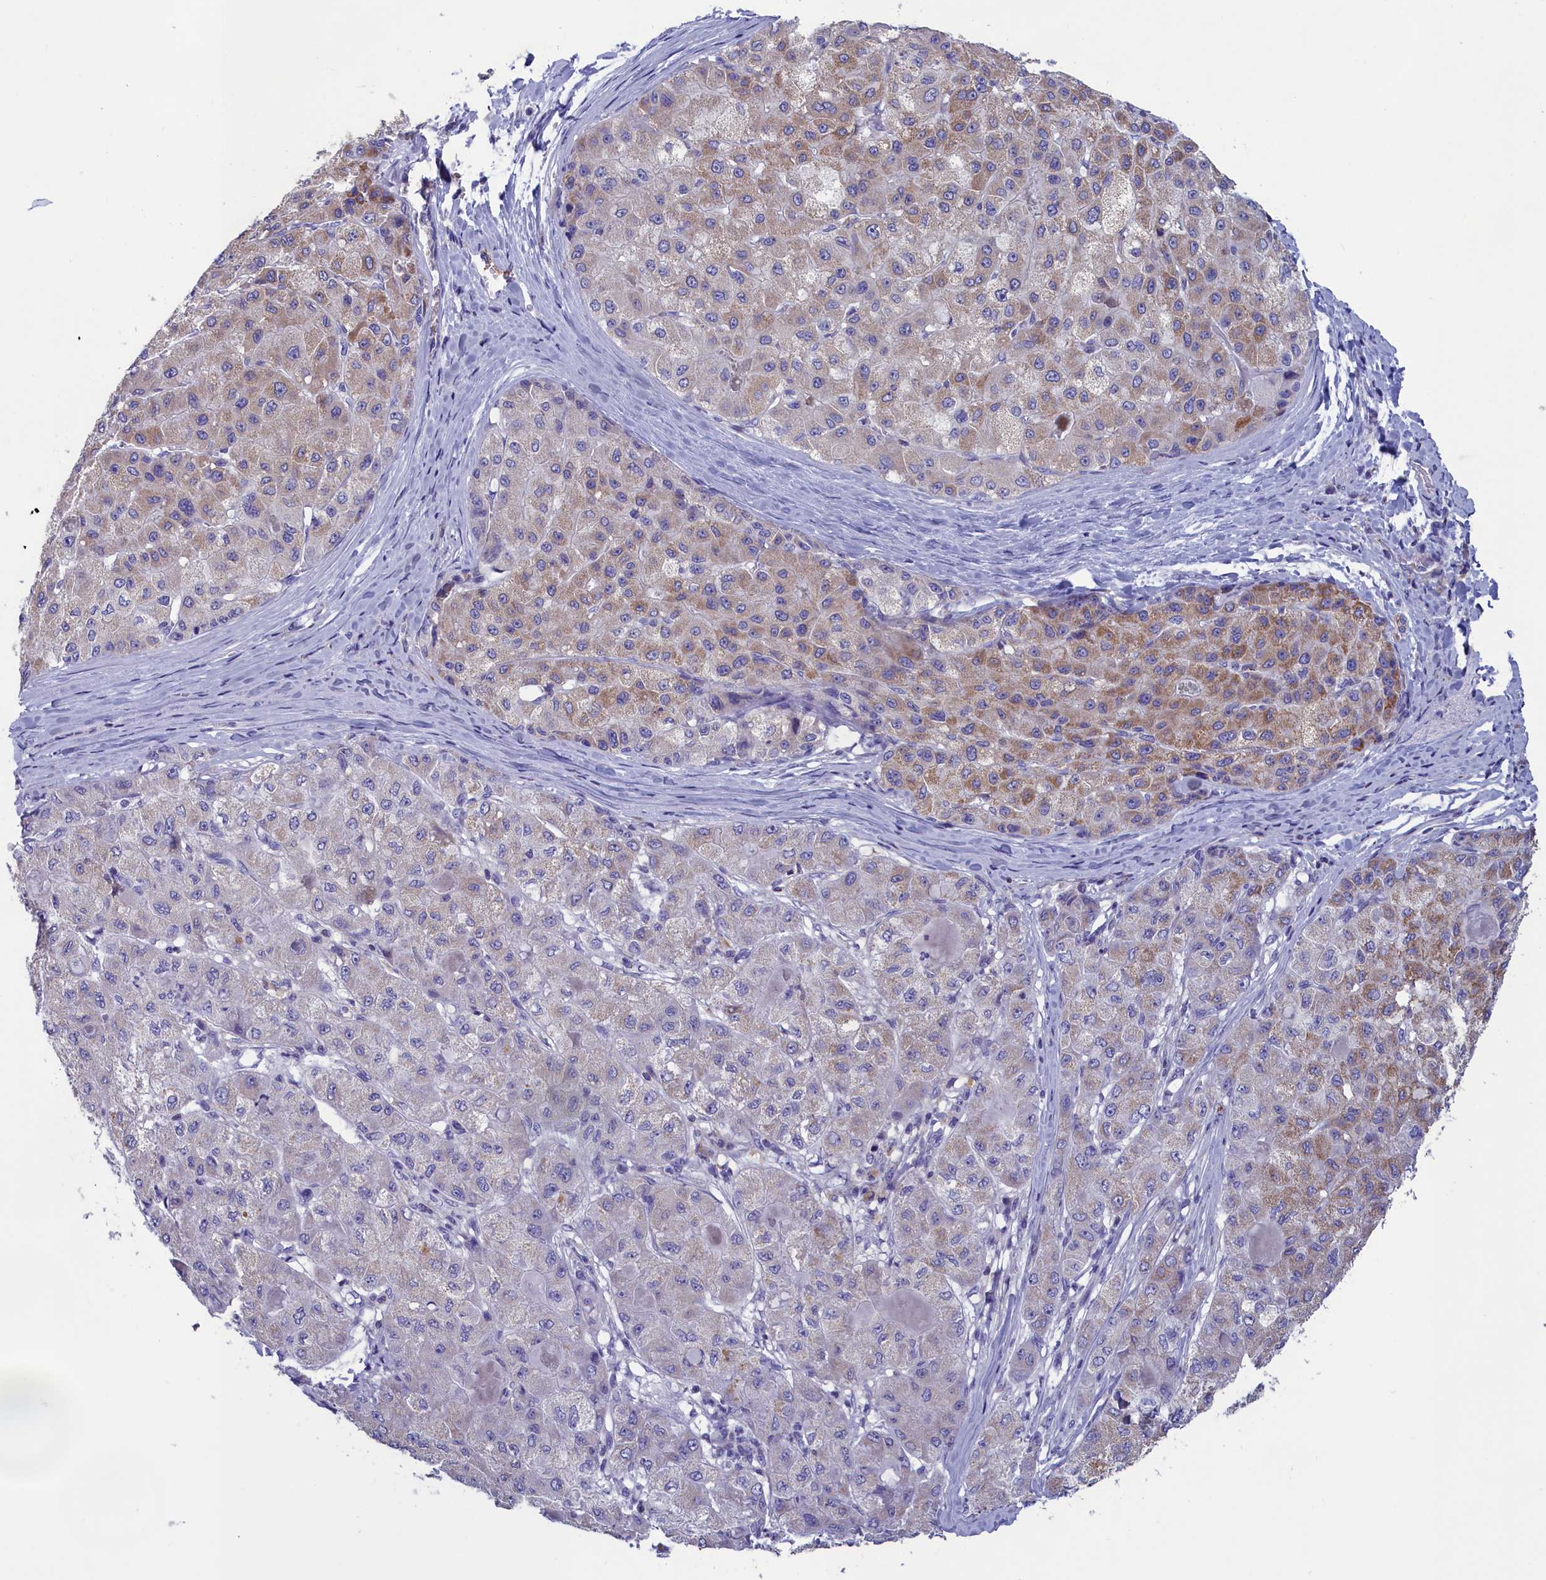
{"staining": {"intensity": "moderate", "quantity": "<25%", "location": "cytoplasmic/membranous"}, "tissue": "liver cancer", "cell_type": "Tumor cells", "image_type": "cancer", "snomed": [{"axis": "morphology", "description": "Carcinoma, Hepatocellular, NOS"}, {"axis": "topography", "description": "Liver"}], "caption": "Human liver cancer stained for a protein (brown) shows moderate cytoplasmic/membranous positive staining in approximately <25% of tumor cells.", "gene": "PRDM12", "patient": {"sex": "male", "age": 80}}